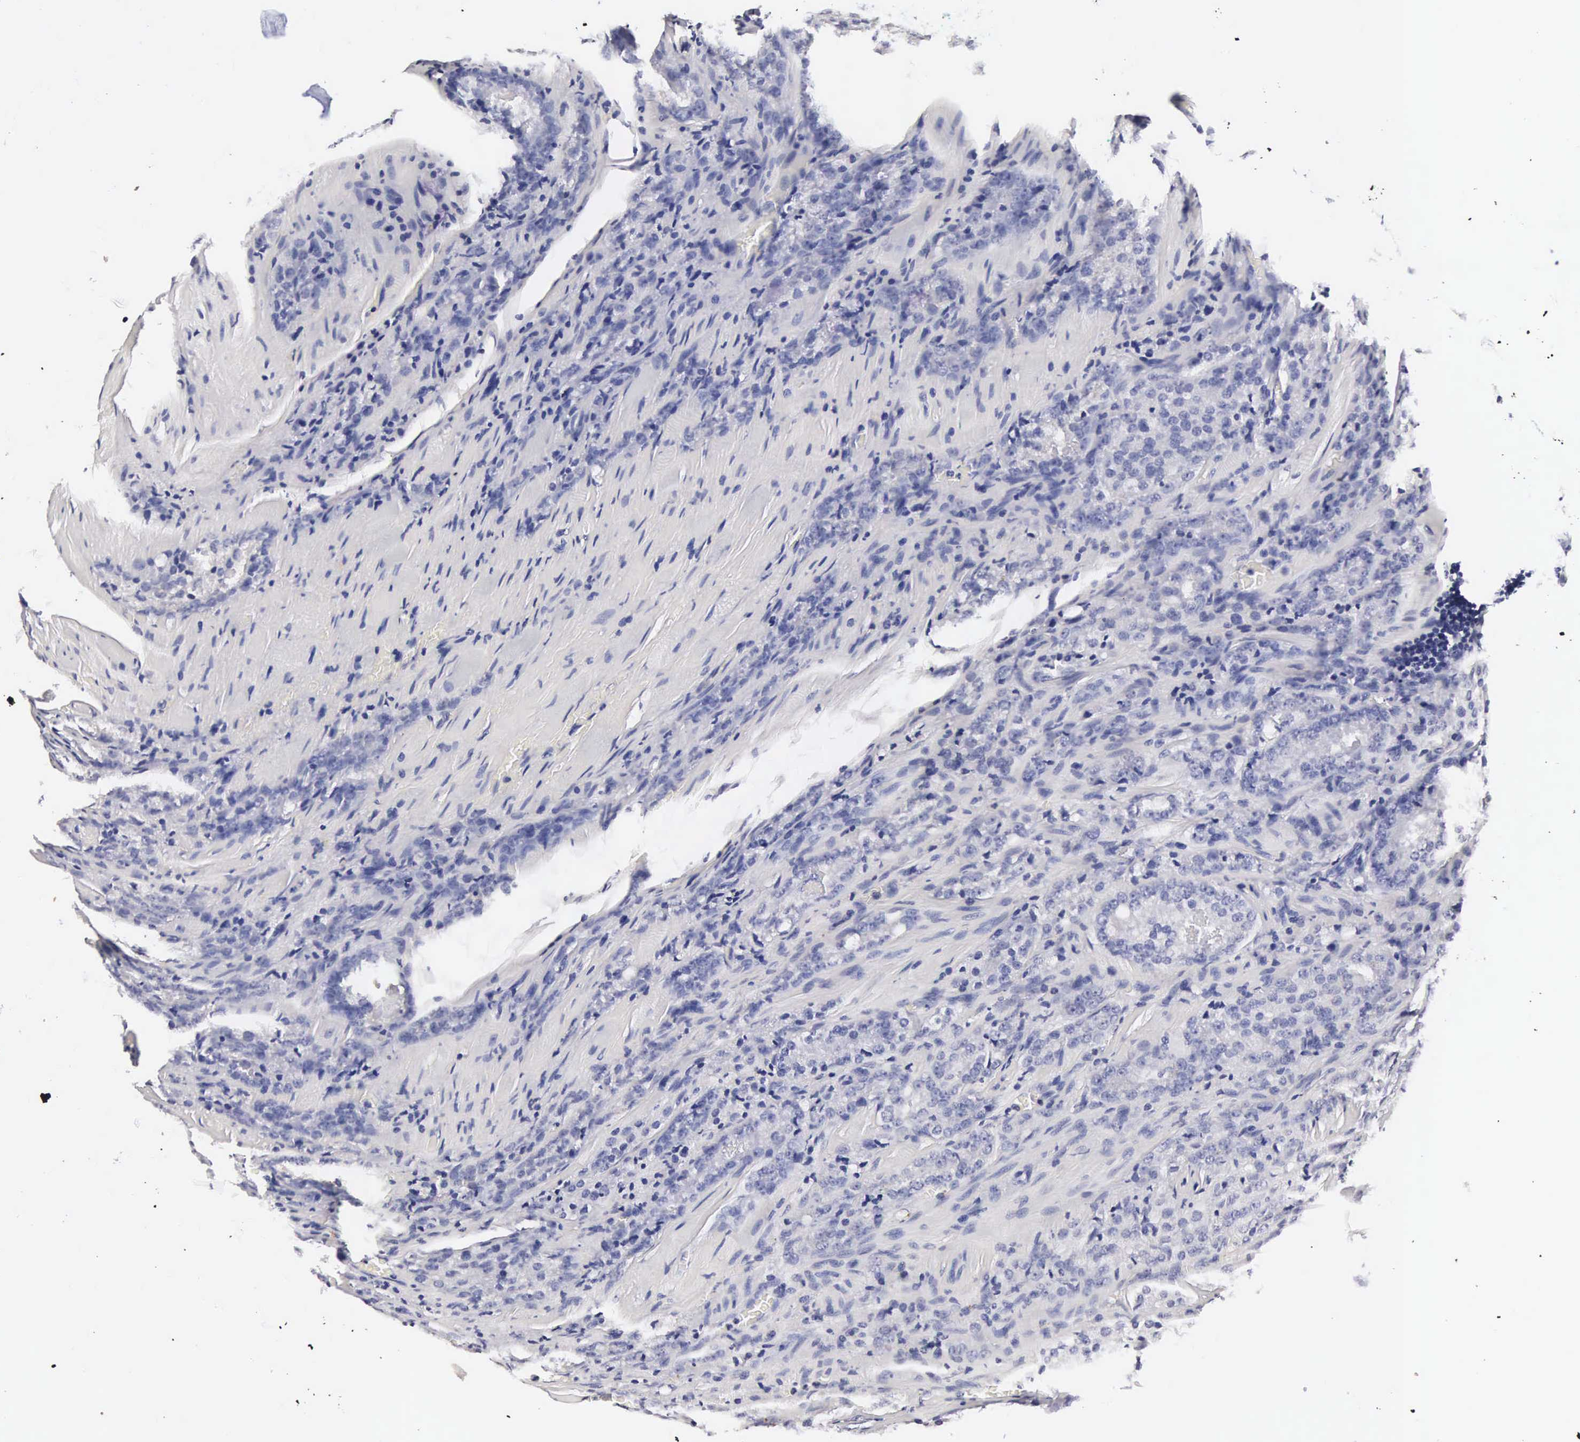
{"staining": {"intensity": "negative", "quantity": "none", "location": "none"}, "tissue": "prostate cancer", "cell_type": "Tumor cells", "image_type": "cancer", "snomed": [{"axis": "morphology", "description": "Adenocarcinoma, Medium grade"}, {"axis": "topography", "description": "Prostate"}], "caption": "High power microscopy photomicrograph of an immunohistochemistry image of prostate cancer (adenocarcinoma (medium-grade)), revealing no significant staining in tumor cells.", "gene": "RNASE6", "patient": {"sex": "male", "age": 60}}